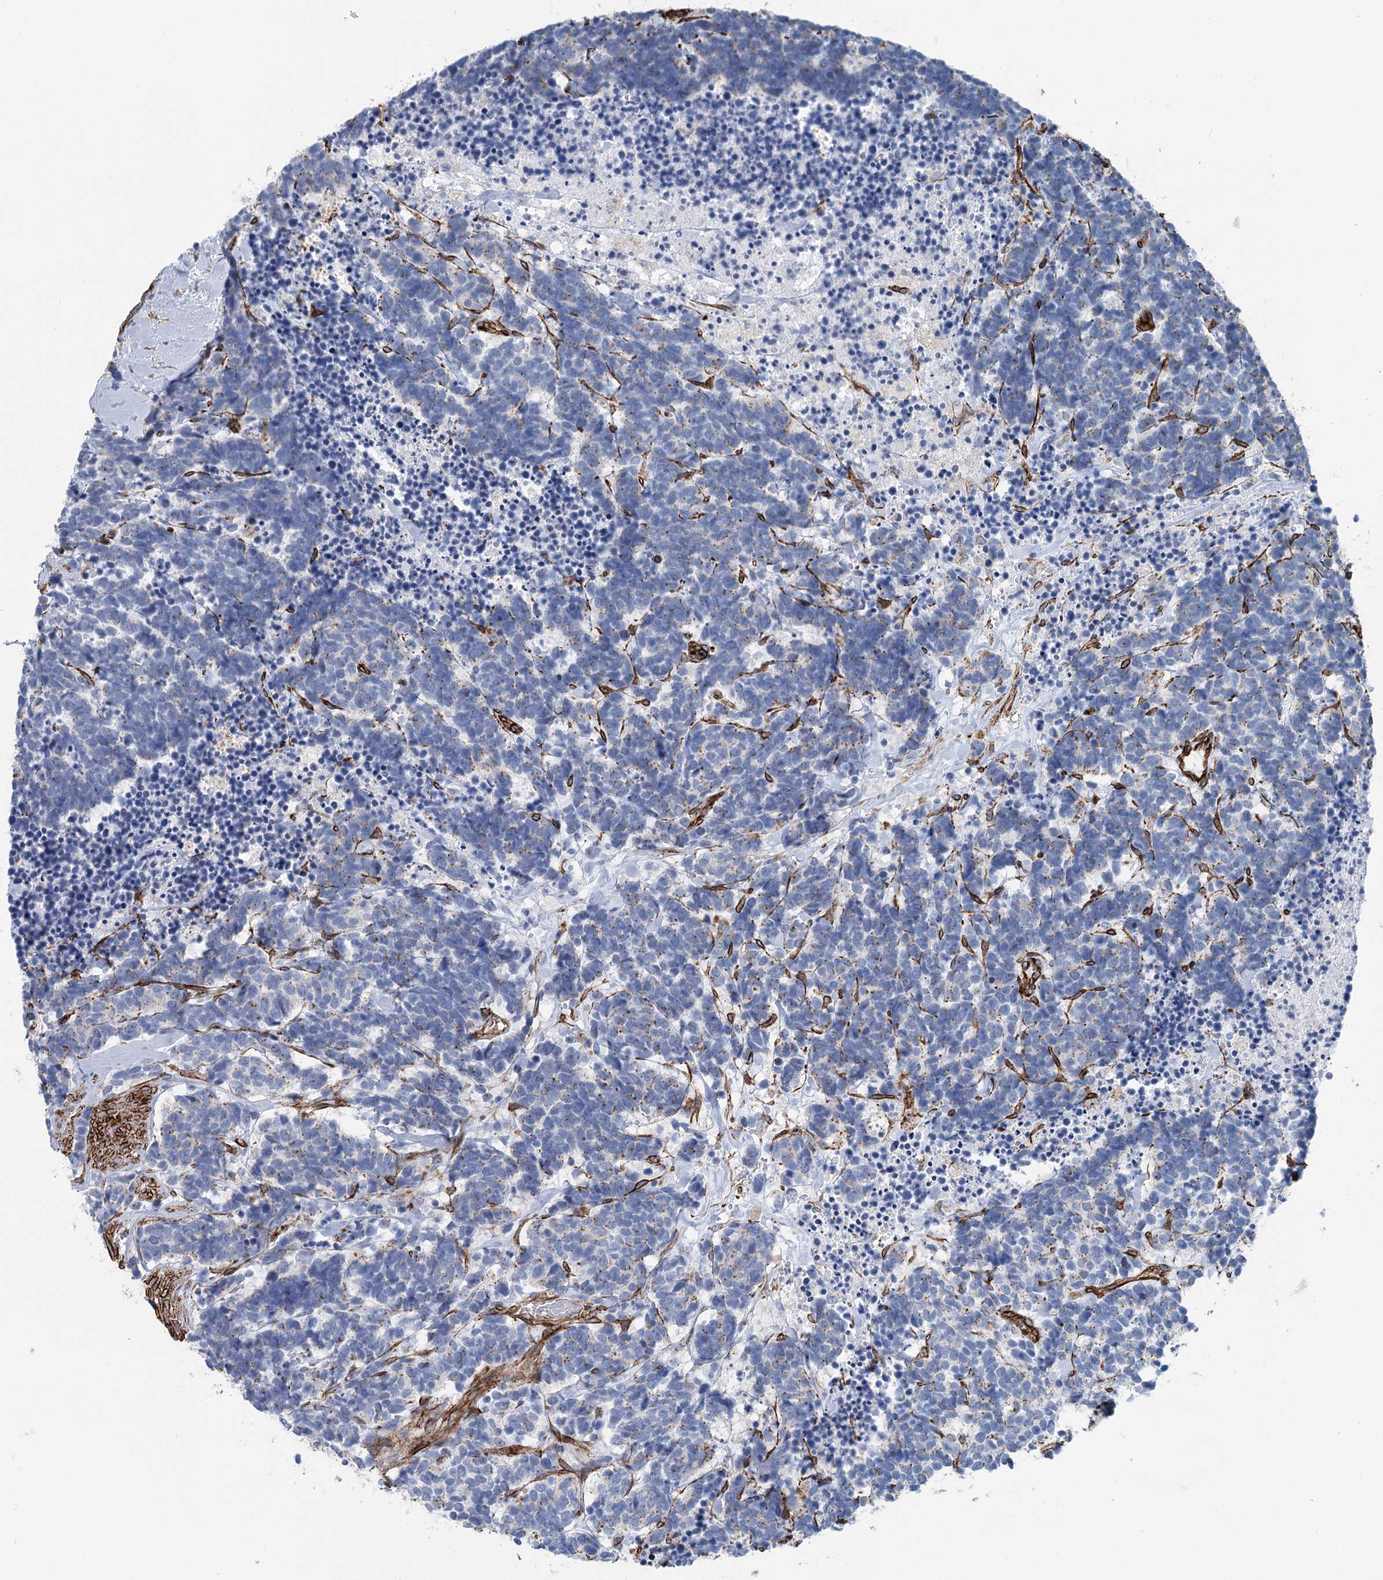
{"staining": {"intensity": "negative", "quantity": "none", "location": "none"}, "tissue": "carcinoid", "cell_type": "Tumor cells", "image_type": "cancer", "snomed": [{"axis": "morphology", "description": "Carcinoma, NOS"}, {"axis": "morphology", "description": "Carcinoid, malignant, NOS"}, {"axis": "topography", "description": "Urinary bladder"}], "caption": "This is an immunohistochemistry photomicrograph of carcinoid. There is no positivity in tumor cells.", "gene": "IQSEC1", "patient": {"sex": "male", "age": 57}}